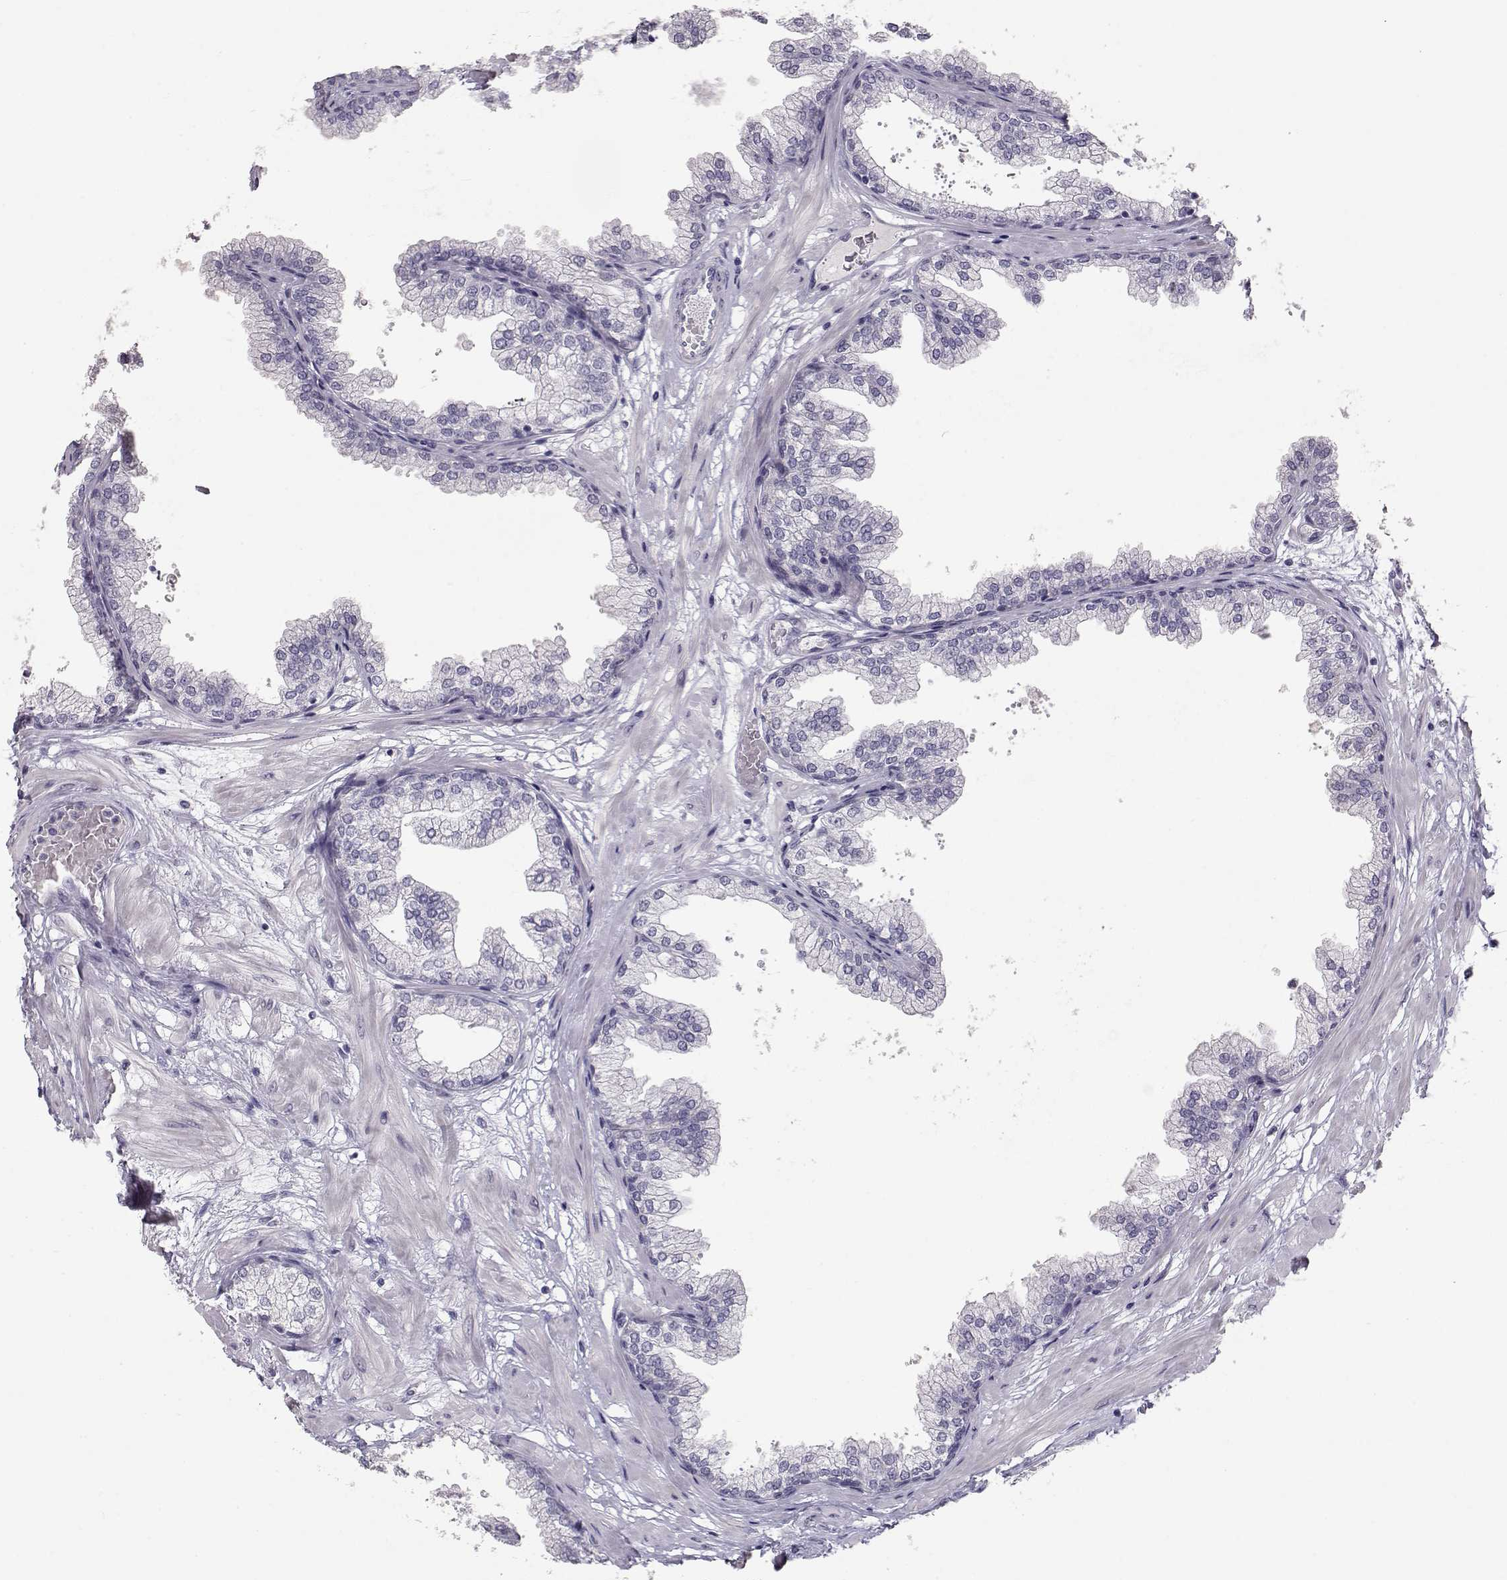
{"staining": {"intensity": "negative", "quantity": "none", "location": "none"}, "tissue": "prostate", "cell_type": "Glandular cells", "image_type": "normal", "snomed": [{"axis": "morphology", "description": "Normal tissue, NOS"}, {"axis": "topography", "description": "Prostate"}], "caption": "DAB (3,3'-diaminobenzidine) immunohistochemical staining of unremarkable prostate exhibits no significant expression in glandular cells. (Stains: DAB IHC with hematoxylin counter stain, Microscopy: brightfield microscopy at high magnification).", "gene": "LAMB3", "patient": {"sex": "male", "age": 37}}